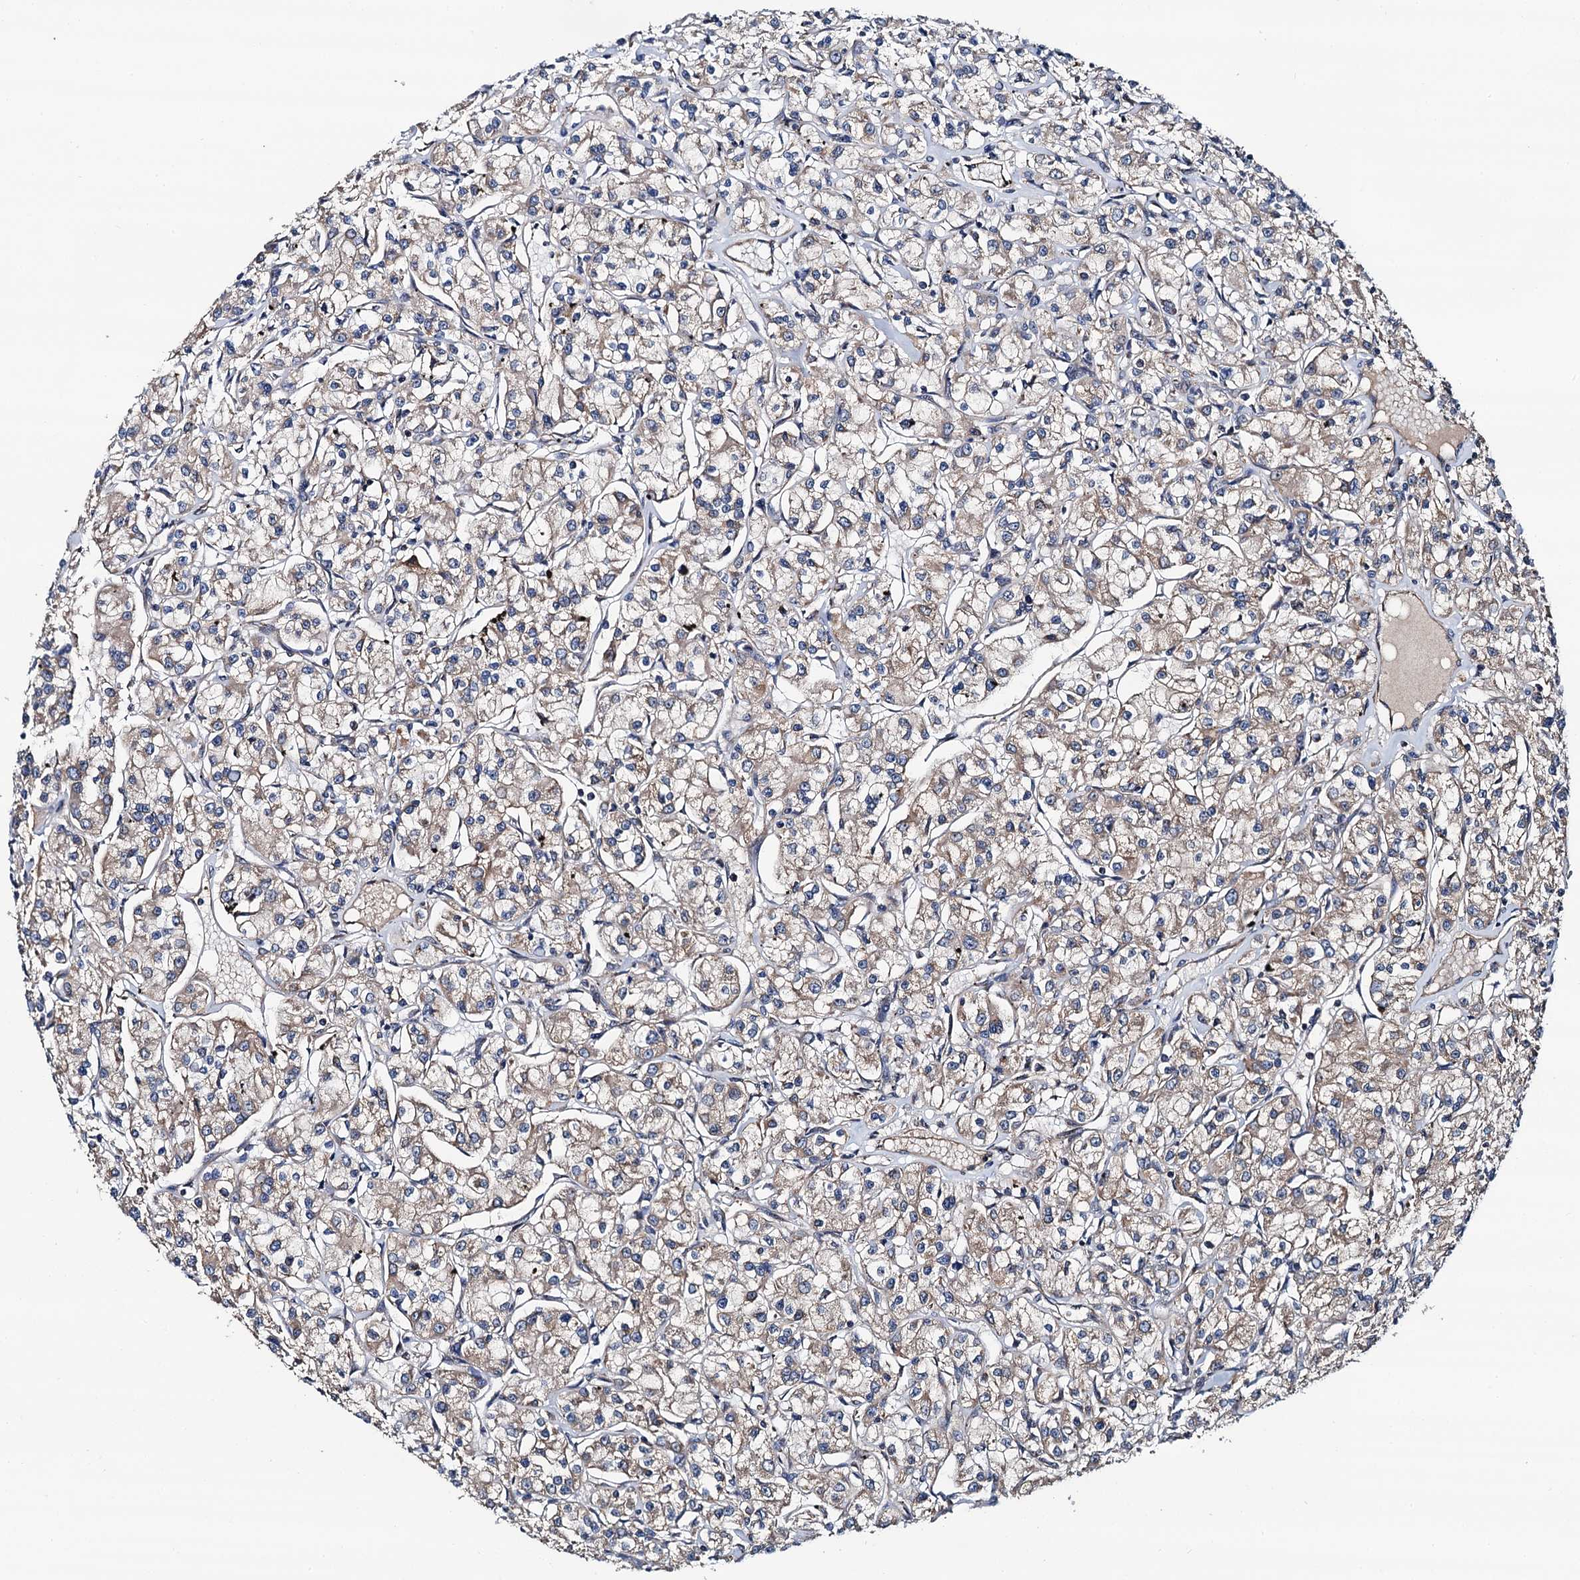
{"staining": {"intensity": "weak", "quantity": "25%-75%", "location": "cytoplasmic/membranous"}, "tissue": "renal cancer", "cell_type": "Tumor cells", "image_type": "cancer", "snomed": [{"axis": "morphology", "description": "Adenocarcinoma, NOS"}, {"axis": "topography", "description": "Kidney"}], "caption": "This is a photomicrograph of IHC staining of renal cancer, which shows weak expression in the cytoplasmic/membranous of tumor cells.", "gene": "NEK1", "patient": {"sex": "female", "age": 59}}